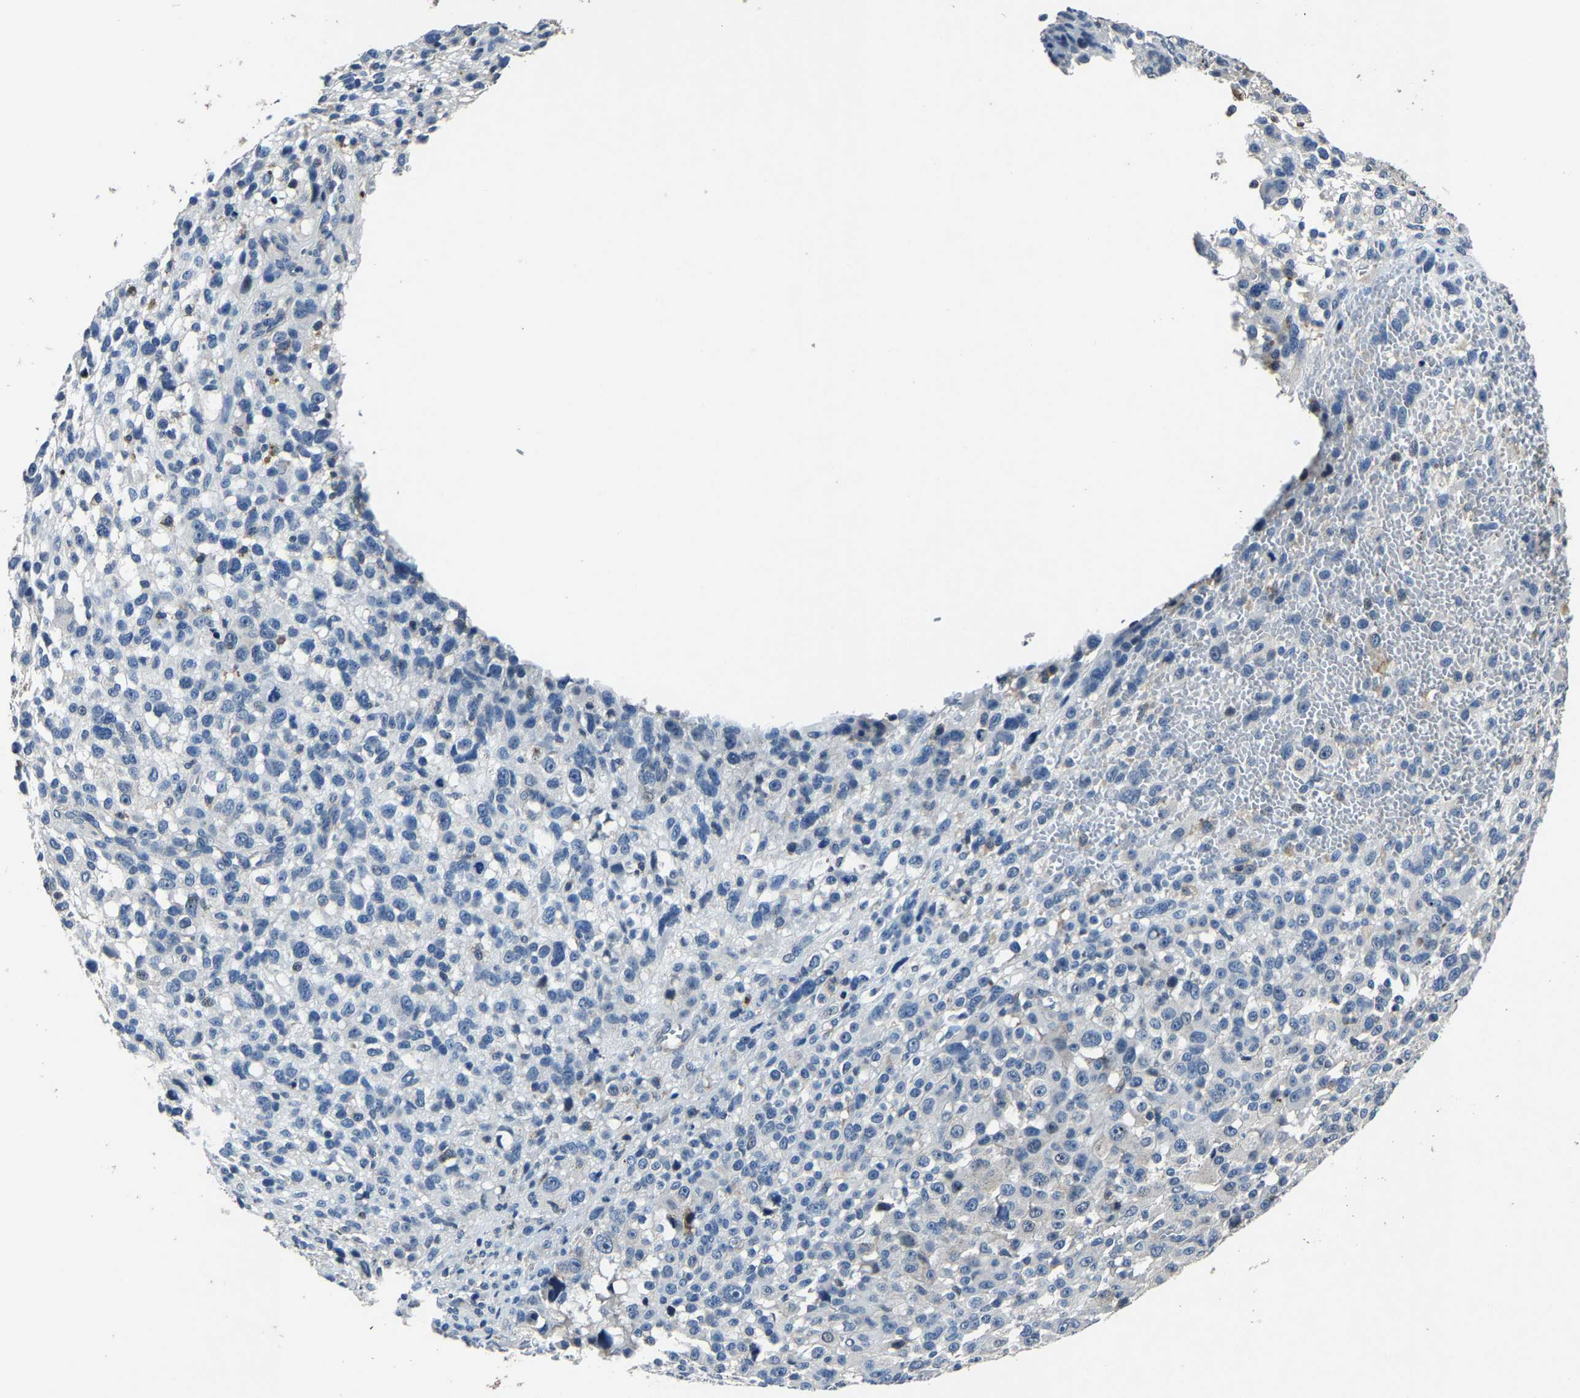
{"staining": {"intensity": "negative", "quantity": "none", "location": "none"}, "tissue": "melanoma", "cell_type": "Tumor cells", "image_type": "cancer", "snomed": [{"axis": "morphology", "description": "Malignant melanoma, NOS"}, {"axis": "topography", "description": "Skin"}], "caption": "There is no significant staining in tumor cells of malignant melanoma. (DAB IHC with hematoxylin counter stain).", "gene": "PCNX2", "patient": {"sex": "female", "age": 55}}